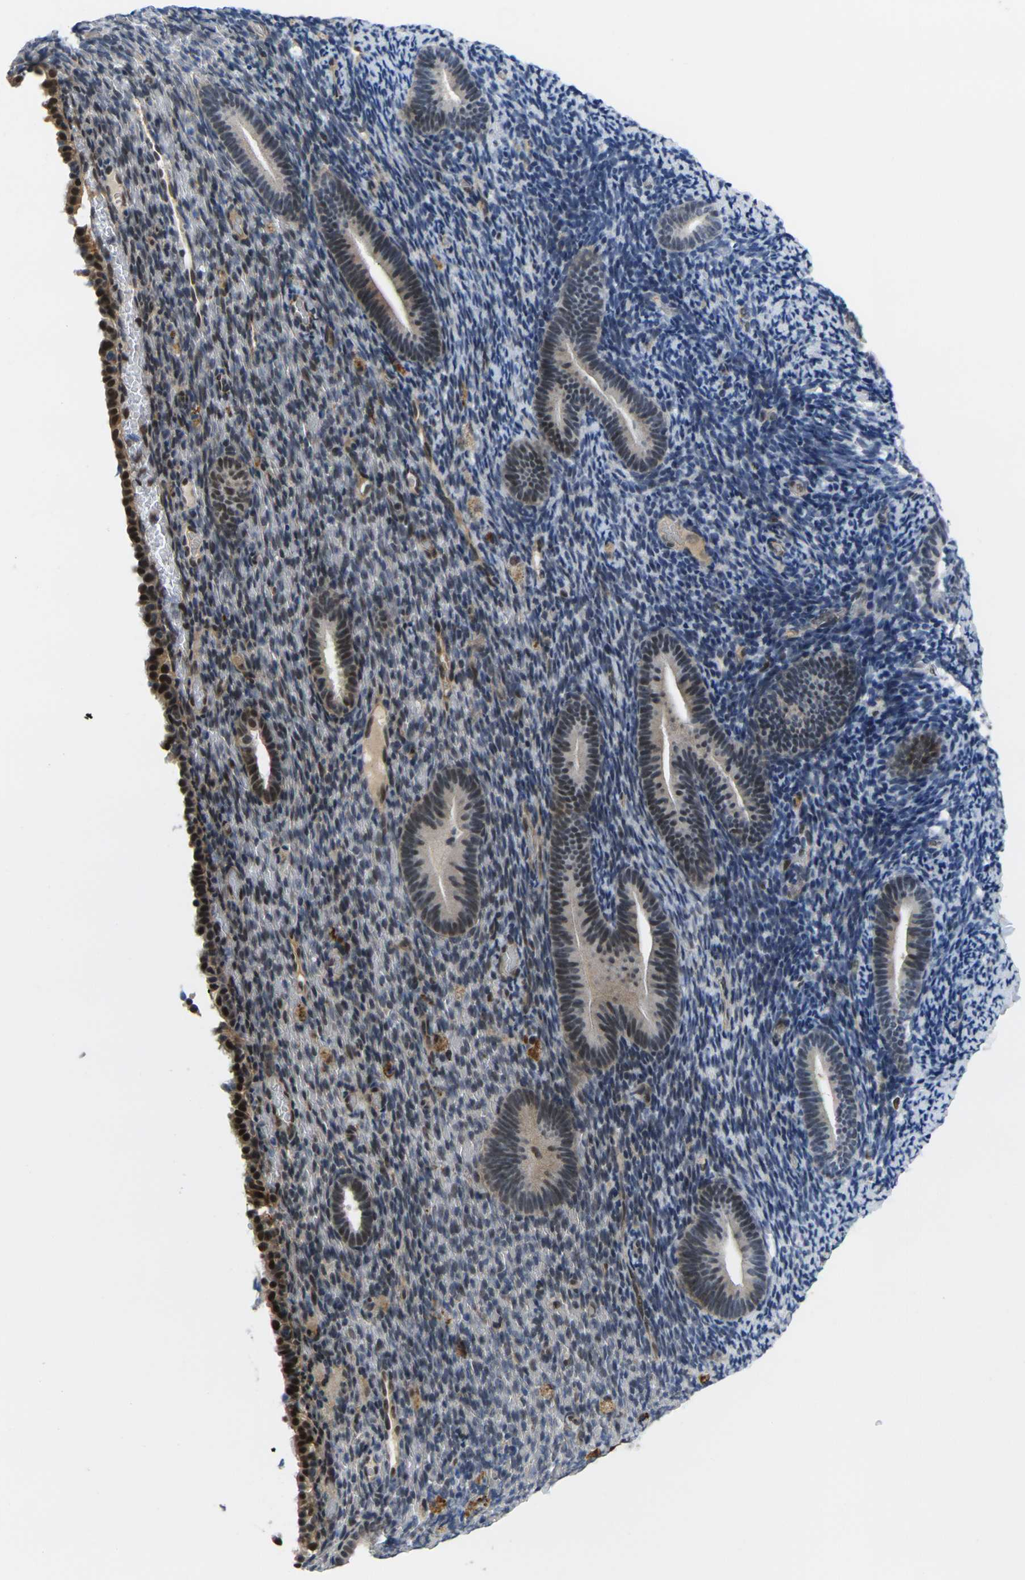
{"staining": {"intensity": "weak", "quantity": "<25%", "location": "nuclear"}, "tissue": "endometrium", "cell_type": "Cells in endometrial stroma", "image_type": "normal", "snomed": [{"axis": "morphology", "description": "Normal tissue, NOS"}, {"axis": "topography", "description": "Endometrium"}], "caption": "This photomicrograph is of benign endometrium stained with immunohistochemistry to label a protein in brown with the nuclei are counter-stained blue. There is no positivity in cells in endometrial stroma.", "gene": "RBM7", "patient": {"sex": "female", "age": 51}}